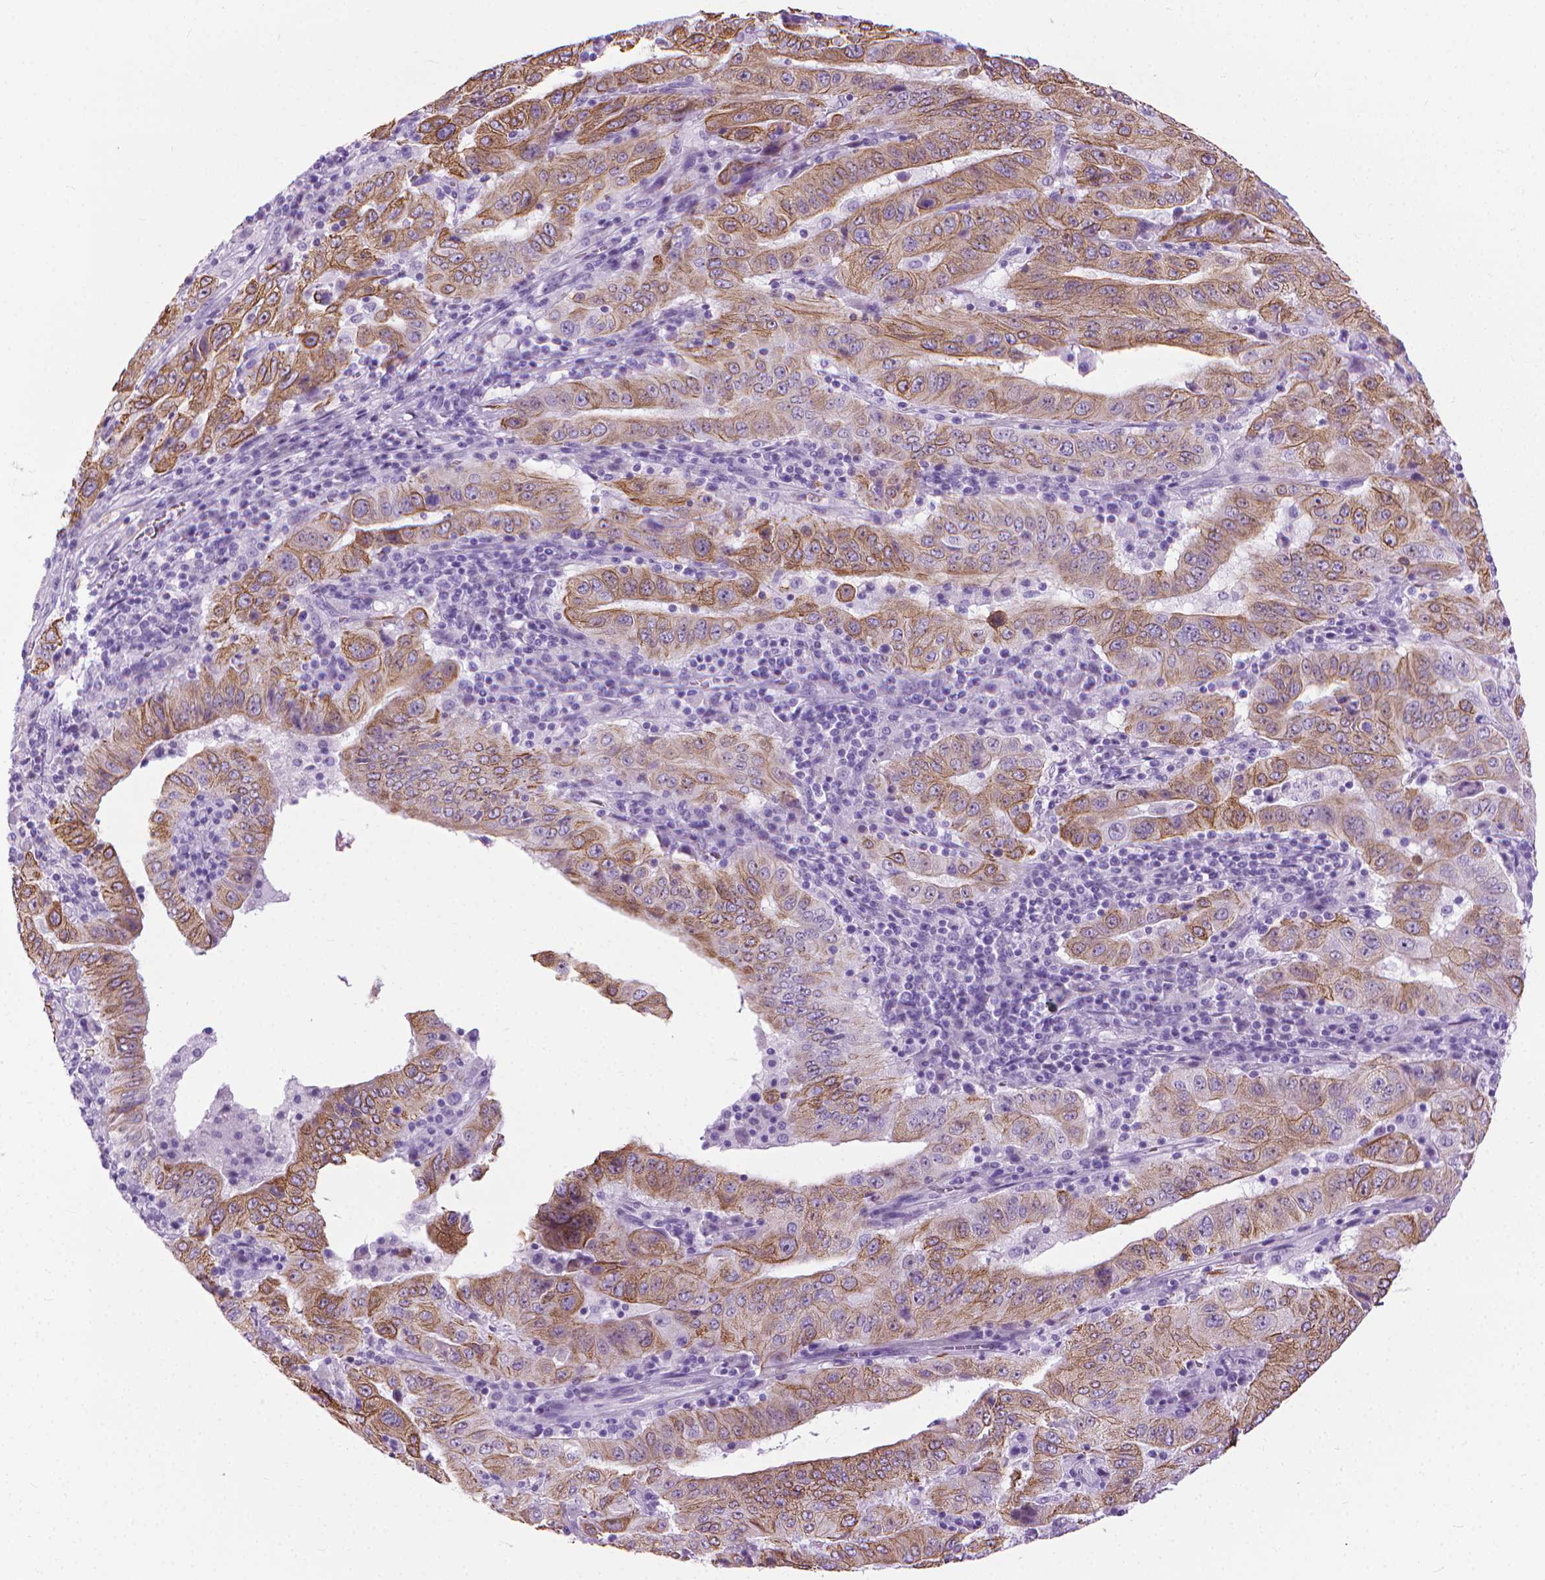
{"staining": {"intensity": "moderate", "quantity": ">75%", "location": "cytoplasmic/membranous"}, "tissue": "pancreatic cancer", "cell_type": "Tumor cells", "image_type": "cancer", "snomed": [{"axis": "morphology", "description": "Adenocarcinoma, NOS"}, {"axis": "topography", "description": "Pancreas"}], "caption": "Tumor cells reveal medium levels of moderate cytoplasmic/membranous expression in approximately >75% of cells in adenocarcinoma (pancreatic).", "gene": "HTR2B", "patient": {"sex": "male", "age": 63}}